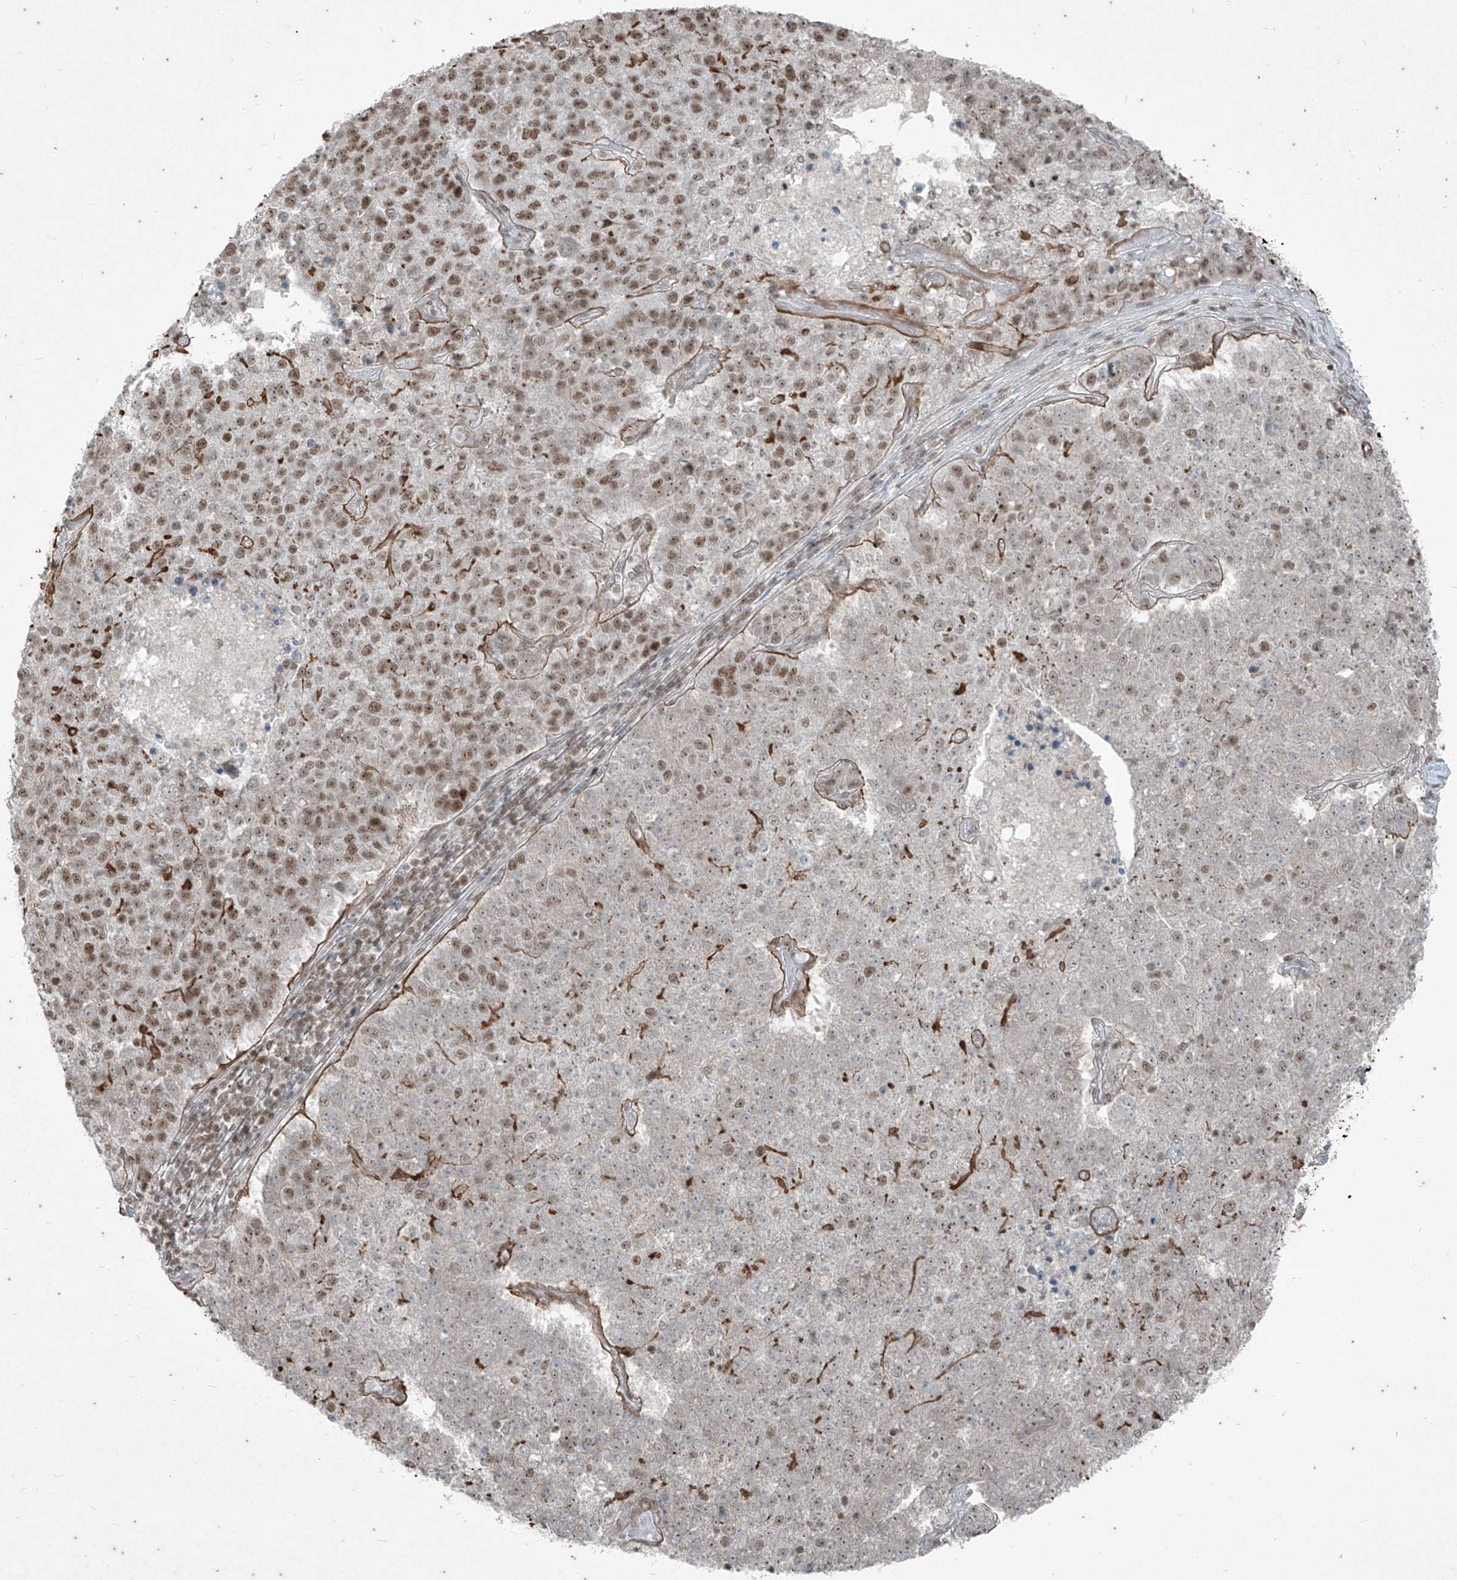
{"staining": {"intensity": "moderate", "quantity": ">75%", "location": "nuclear"}, "tissue": "pancreatic cancer", "cell_type": "Tumor cells", "image_type": "cancer", "snomed": [{"axis": "morphology", "description": "Adenocarcinoma, NOS"}, {"axis": "topography", "description": "Pancreas"}], "caption": "The histopathology image displays staining of pancreatic adenocarcinoma, revealing moderate nuclear protein positivity (brown color) within tumor cells.", "gene": "ZNF354B", "patient": {"sex": "female", "age": 61}}